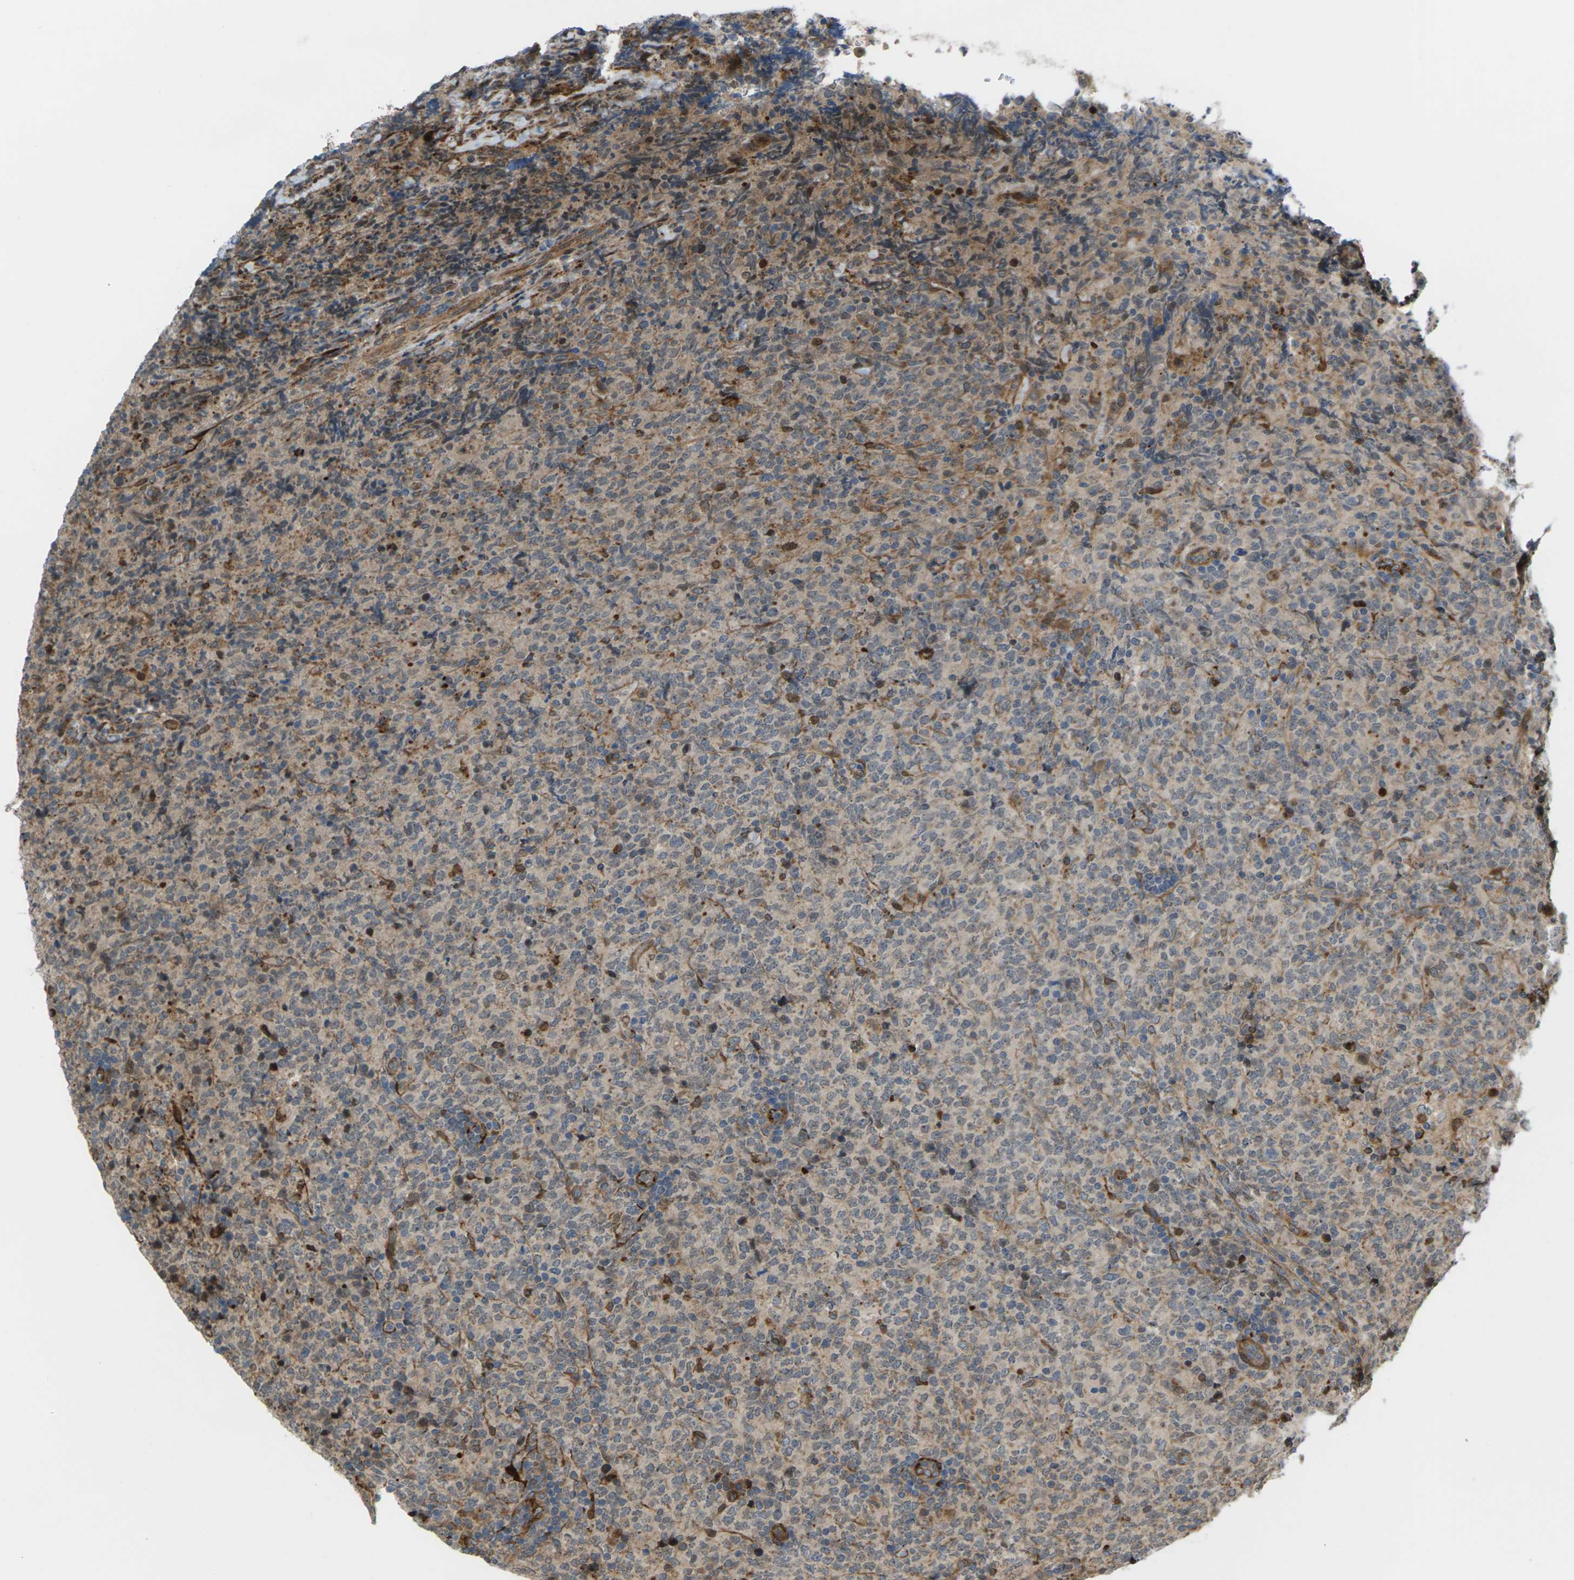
{"staining": {"intensity": "weak", "quantity": ">75%", "location": "cytoplasmic/membranous"}, "tissue": "lymphoma", "cell_type": "Tumor cells", "image_type": "cancer", "snomed": [{"axis": "morphology", "description": "Malignant lymphoma, non-Hodgkin's type, High grade"}, {"axis": "topography", "description": "Tonsil"}], "caption": "Lymphoma was stained to show a protein in brown. There is low levels of weak cytoplasmic/membranous positivity in about >75% of tumor cells. Using DAB (3,3'-diaminobenzidine) (brown) and hematoxylin (blue) stains, captured at high magnification using brightfield microscopy.", "gene": "ROBO1", "patient": {"sex": "female", "age": 36}}